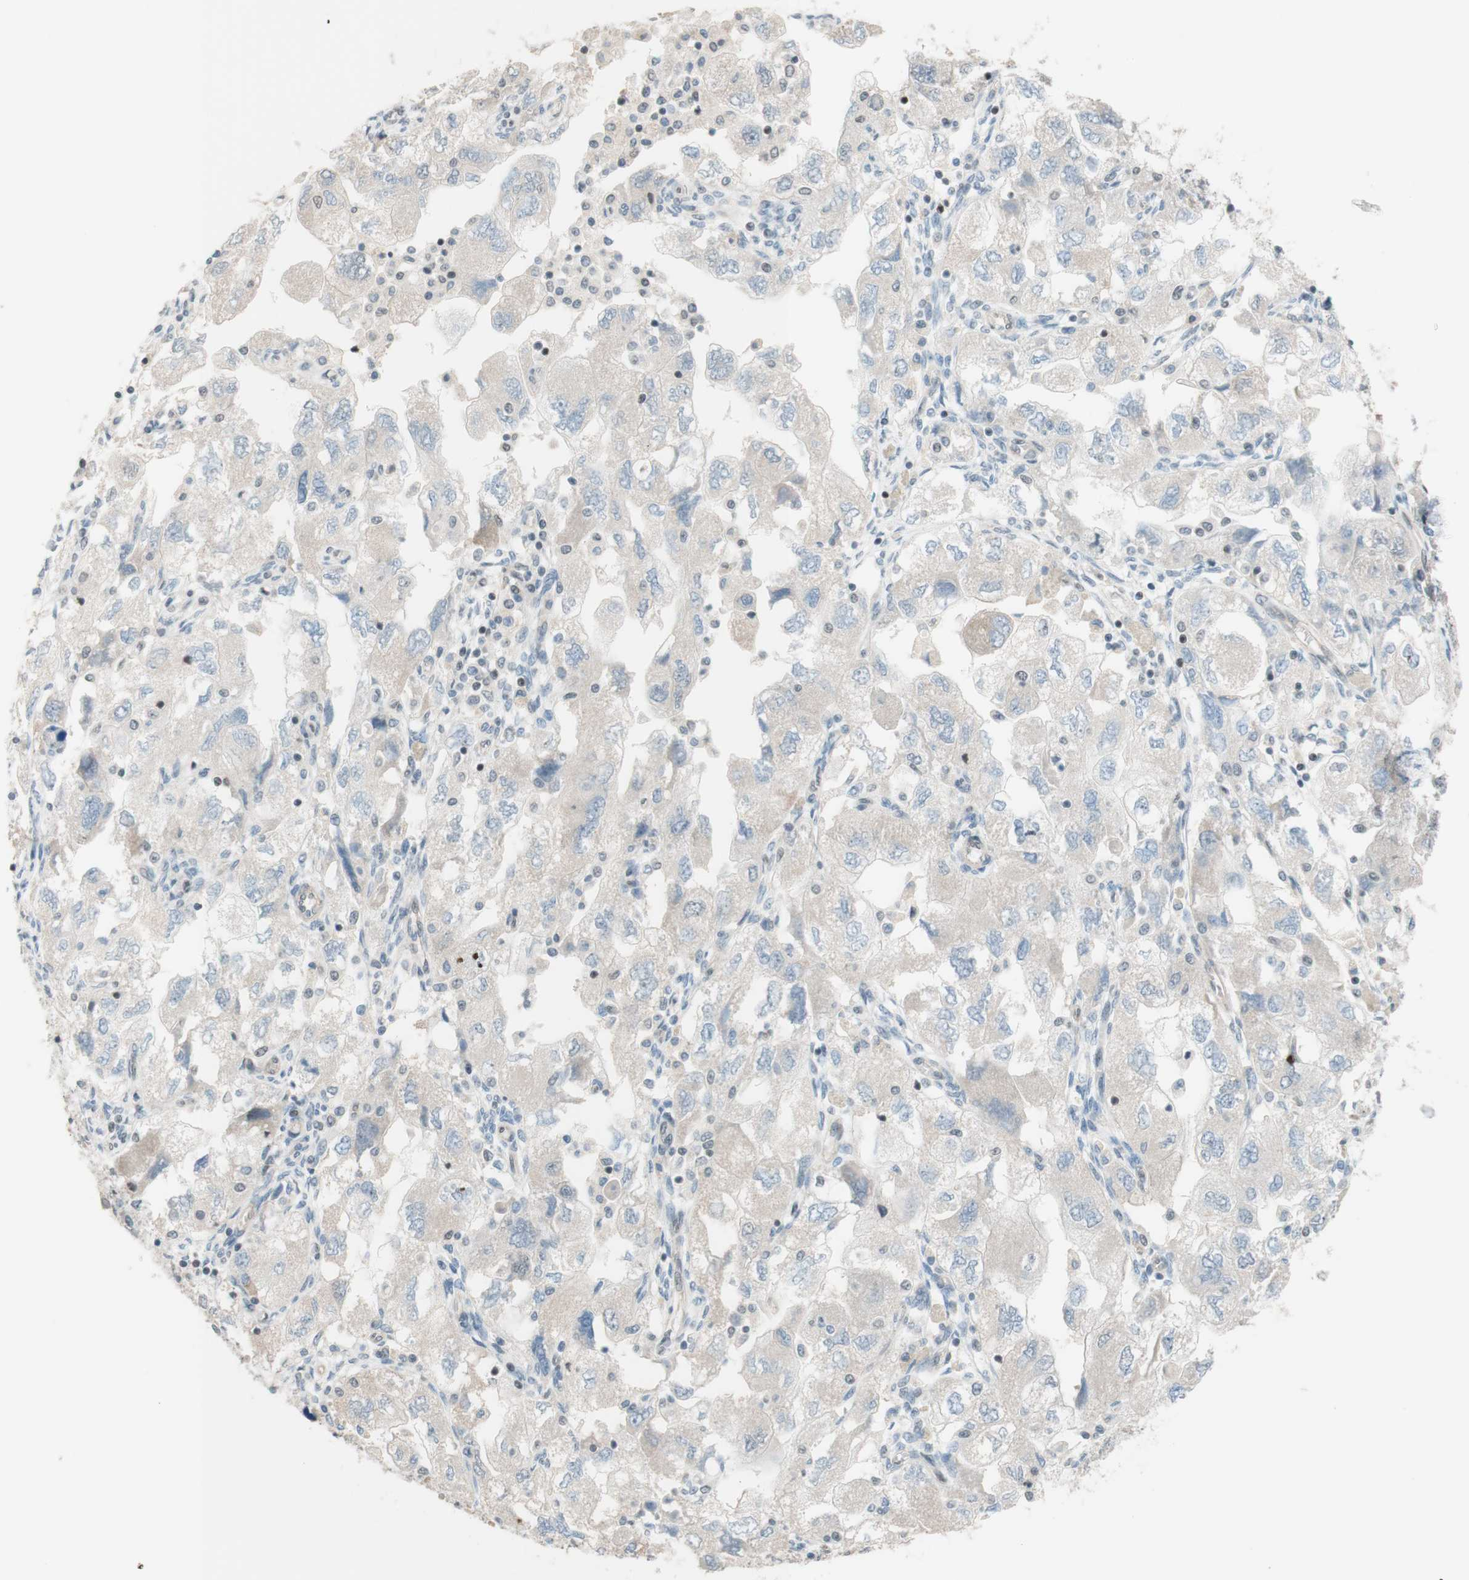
{"staining": {"intensity": "negative", "quantity": "none", "location": "none"}, "tissue": "ovarian cancer", "cell_type": "Tumor cells", "image_type": "cancer", "snomed": [{"axis": "morphology", "description": "Carcinoma, NOS"}, {"axis": "morphology", "description": "Cystadenocarcinoma, serous, NOS"}, {"axis": "topography", "description": "Ovary"}], "caption": "This is an IHC photomicrograph of ovarian cancer (serous cystadenocarcinoma). There is no staining in tumor cells.", "gene": "JPH1", "patient": {"sex": "female", "age": 69}}